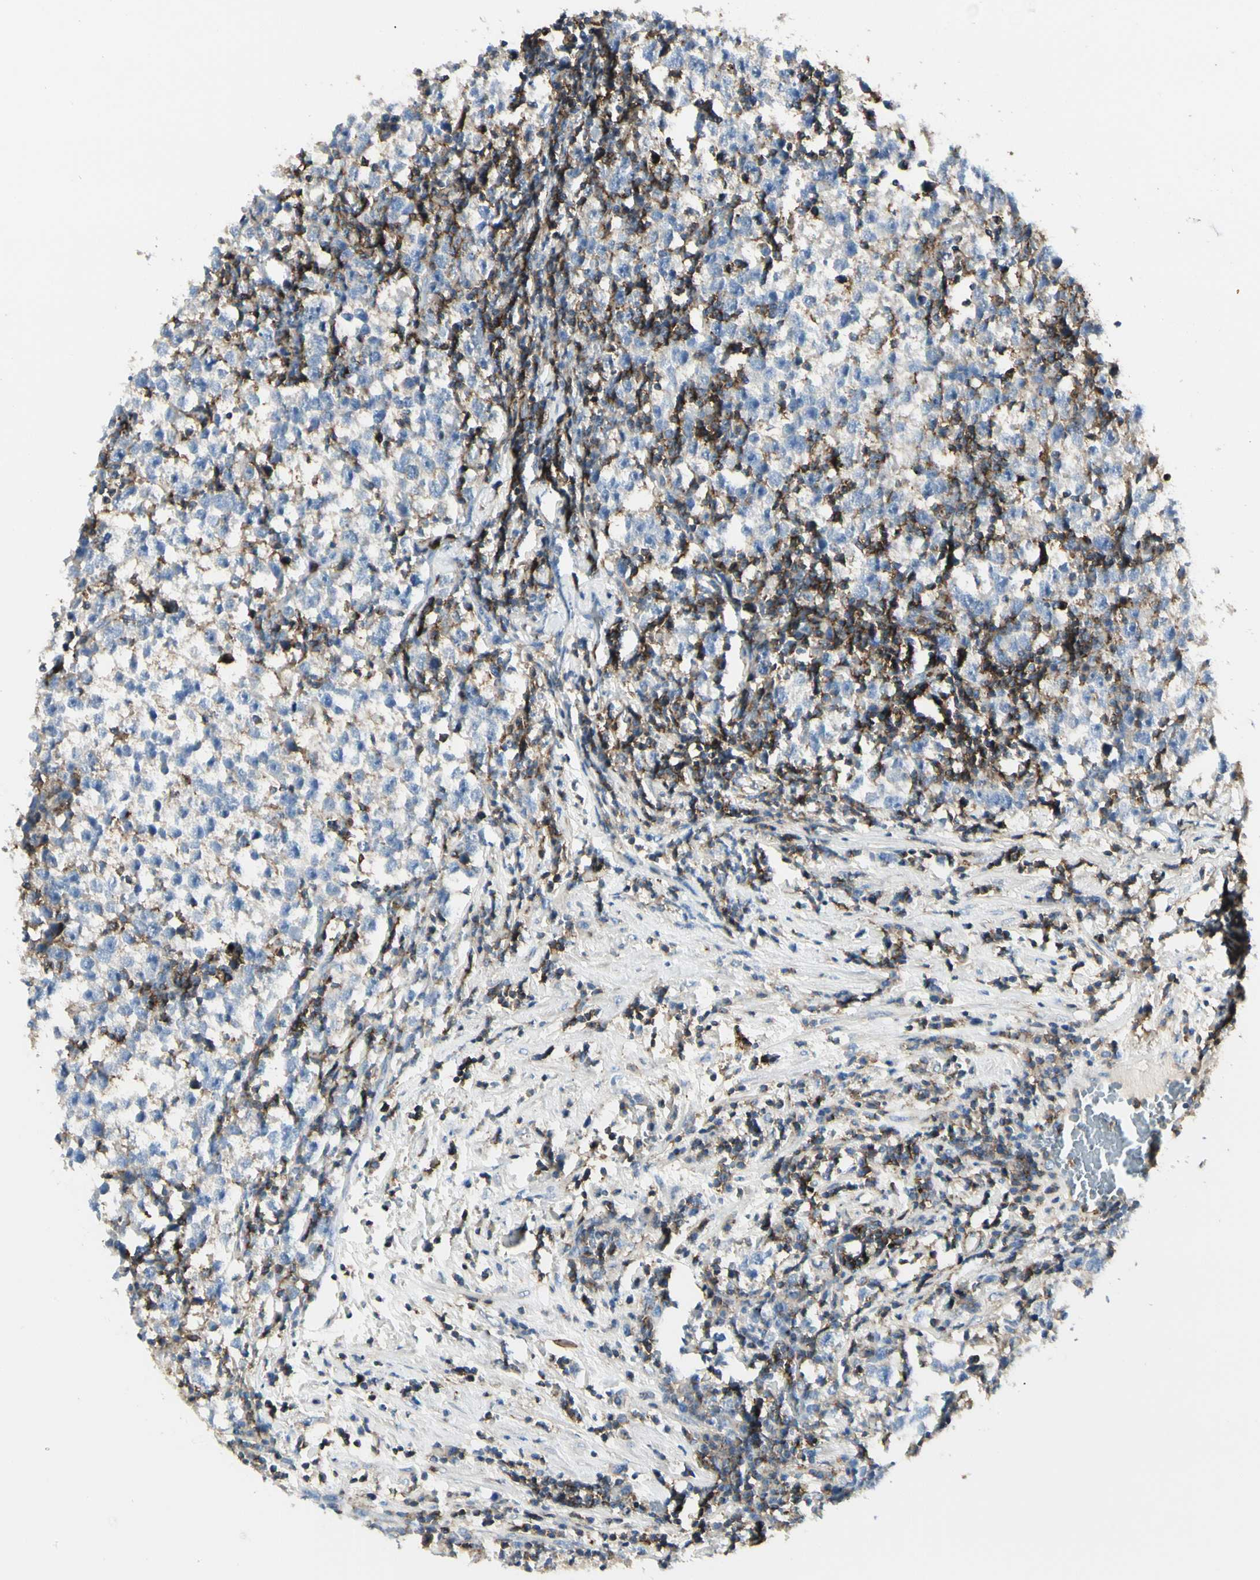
{"staining": {"intensity": "weak", "quantity": "<25%", "location": "cytoplasmic/membranous"}, "tissue": "testis cancer", "cell_type": "Tumor cells", "image_type": "cancer", "snomed": [{"axis": "morphology", "description": "Seminoma, NOS"}, {"axis": "topography", "description": "Testis"}], "caption": "Tumor cells are negative for protein expression in human seminoma (testis). (DAB immunohistochemistry (IHC) visualized using brightfield microscopy, high magnification).", "gene": "CLEC2B", "patient": {"sex": "male", "age": 43}}